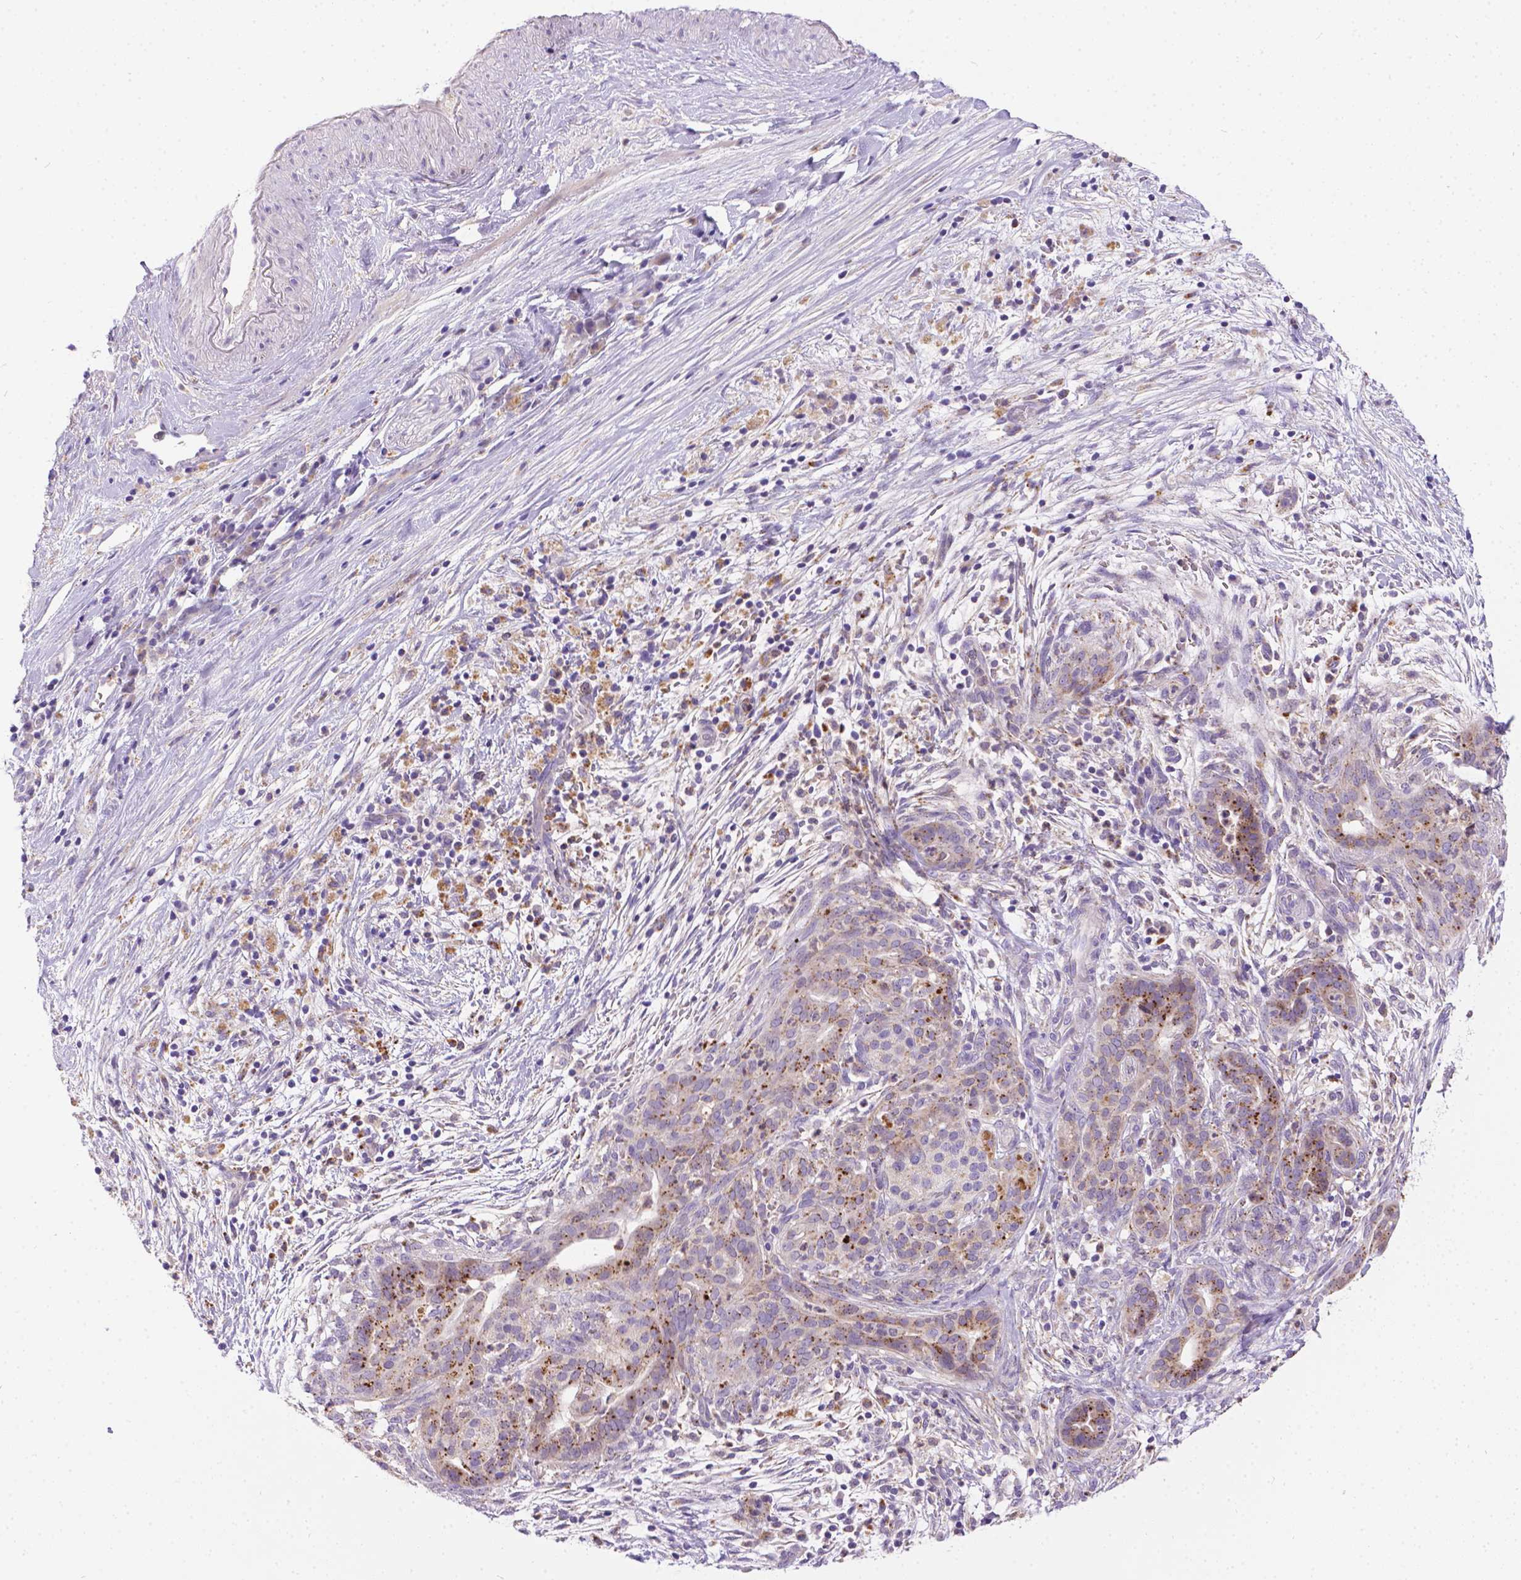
{"staining": {"intensity": "moderate", "quantity": "<25%", "location": "cytoplasmic/membranous"}, "tissue": "pancreatic cancer", "cell_type": "Tumor cells", "image_type": "cancer", "snomed": [{"axis": "morphology", "description": "Adenocarcinoma, NOS"}, {"axis": "topography", "description": "Pancreas"}], "caption": "The histopathology image displays staining of adenocarcinoma (pancreatic), revealing moderate cytoplasmic/membranous protein positivity (brown color) within tumor cells.", "gene": "TM4SF18", "patient": {"sex": "male", "age": 44}}